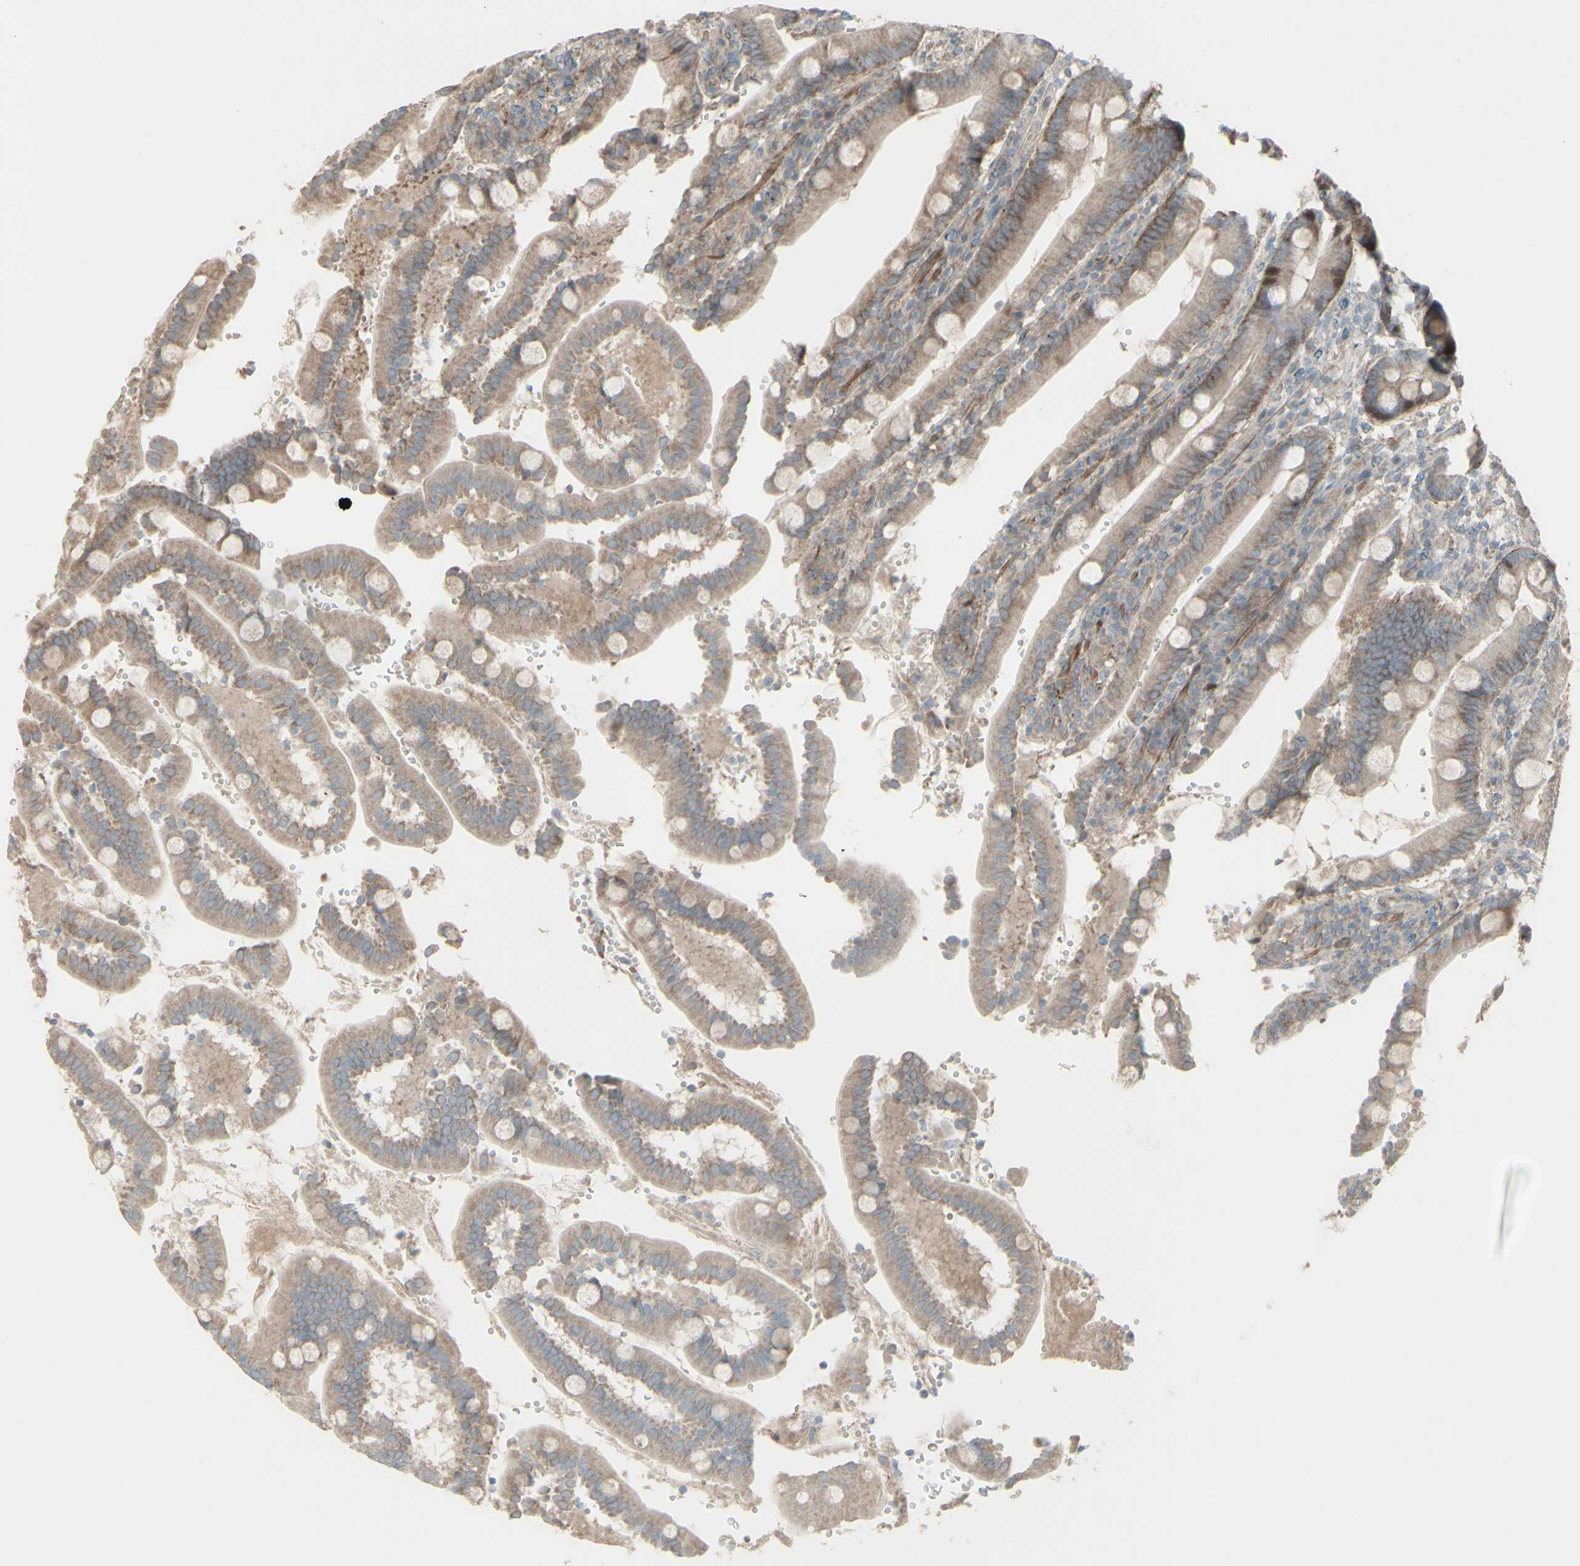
{"staining": {"intensity": "moderate", "quantity": "<25%", "location": "cytoplasmic/membranous,nuclear"}, "tissue": "duodenum", "cell_type": "Glandular cells", "image_type": "normal", "snomed": [{"axis": "morphology", "description": "Normal tissue, NOS"}, {"axis": "topography", "description": "Small intestine, NOS"}], "caption": "Duodenum stained for a protein (brown) reveals moderate cytoplasmic/membranous,nuclear positive staining in about <25% of glandular cells.", "gene": "GMNN", "patient": {"sex": "female", "age": 71}}